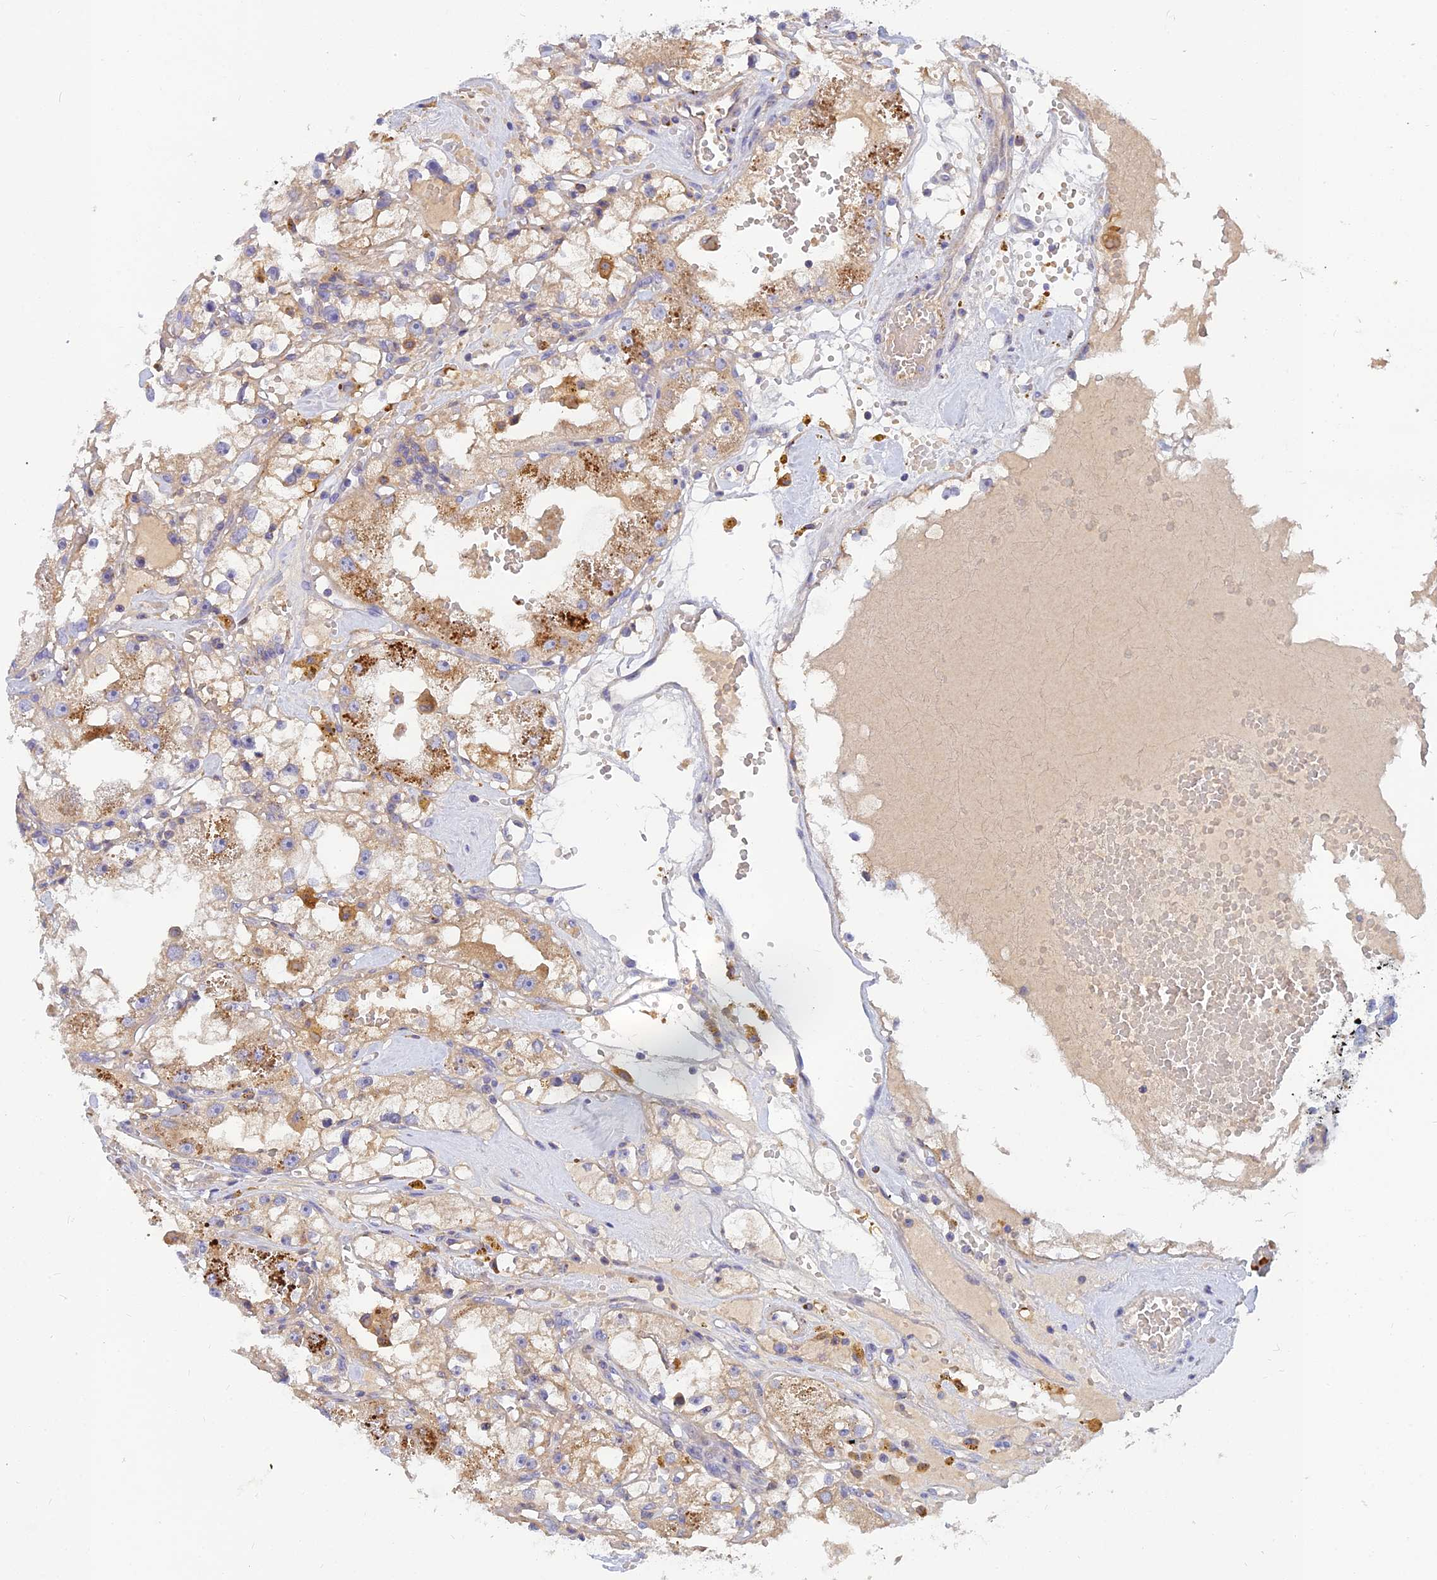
{"staining": {"intensity": "moderate", "quantity": "25%-75%", "location": "cytoplasmic/membranous"}, "tissue": "renal cancer", "cell_type": "Tumor cells", "image_type": "cancer", "snomed": [{"axis": "morphology", "description": "Adenocarcinoma, NOS"}, {"axis": "topography", "description": "Kidney"}], "caption": "About 25%-75% of tumor cells in human adenocarcinoma (renal) exhibit moderate cytoplasmic/membranous protein expression as visualized by brown immunohistochemical staining.", "gene": "CACNA1B", "patient": {"sex": "male", "age": 56}}